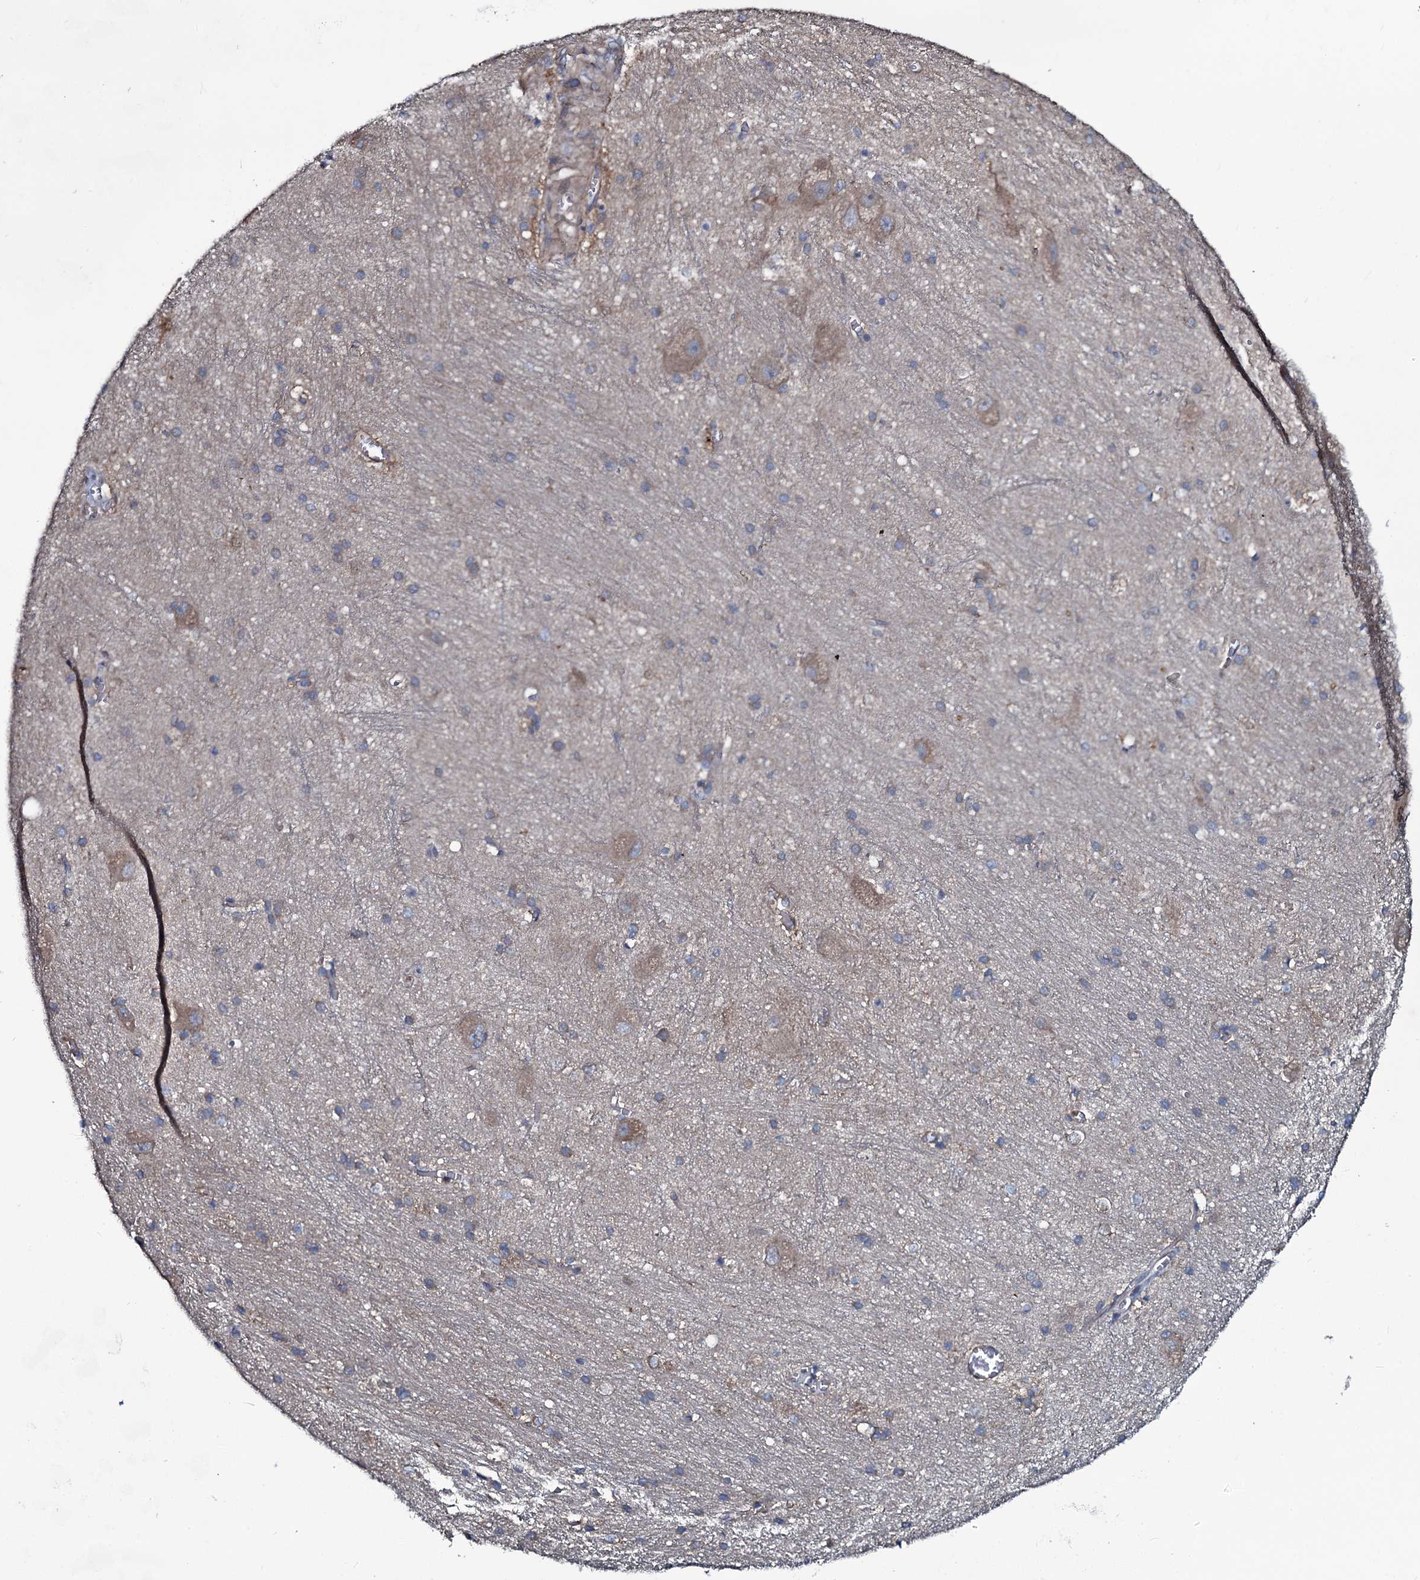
{"staining": {"intensity": "weak", "quantity": "<25%", "location": "cytoplasmic/membranous"}, "tissue": "caudate", "cell_type": "Glial cells", "image_type": "normal", "snomed": [{"axis": "morphology", "description": "Normal tissue, NOS"}, {"axis": "topography", "description": "Lateral ventricle wall"}], "caption": "Immunohistochemistry (IHC) of unremarkable human caudate reveals no positivity in glial cells.", "gene": "USPL1", "patient": {"sex": "male", "age": 37}}